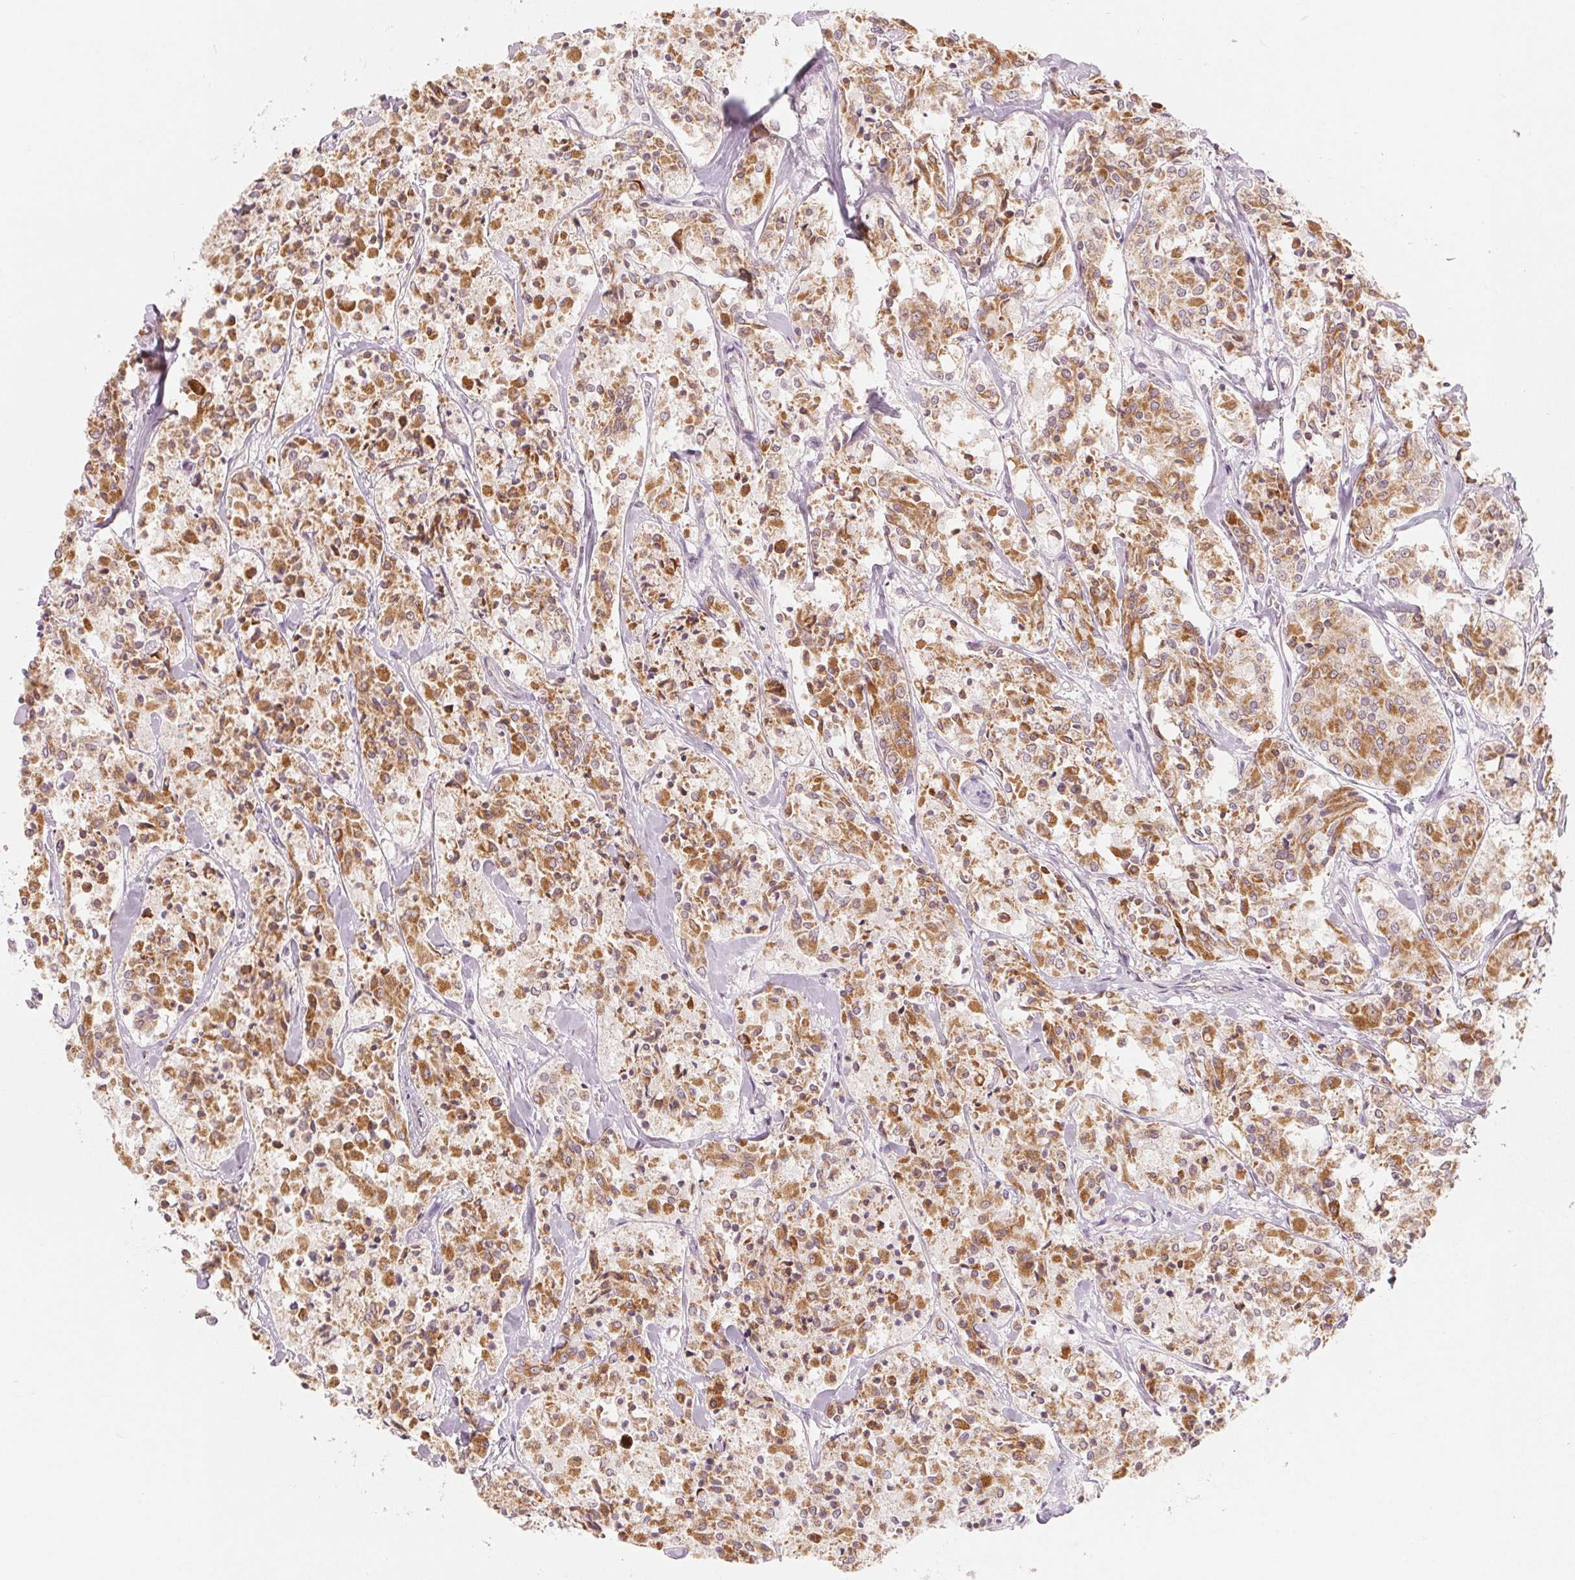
{"staining": {"intensity": "moderate", "quantity": "25%-75%", "location": "cytoplasmic/membranous"}, "tissue": "carcinoid", "cell_type": "Tumor cells", "image_type": "cancer", "snomed": [{"axis": "morphology", "description": "Carcinoid, malignant, NOS"}, {"axis": "topography", "description": "Lung"}], "caption": "About 25%-75% of tumor cells in human malignant carcinoid demonstrate moderate cytoplasmic/membranous protein staining as visualized by brown immunohistochemical staining.", "gene": "GHITM", "patient": {"sex": "male", "age": 71}}